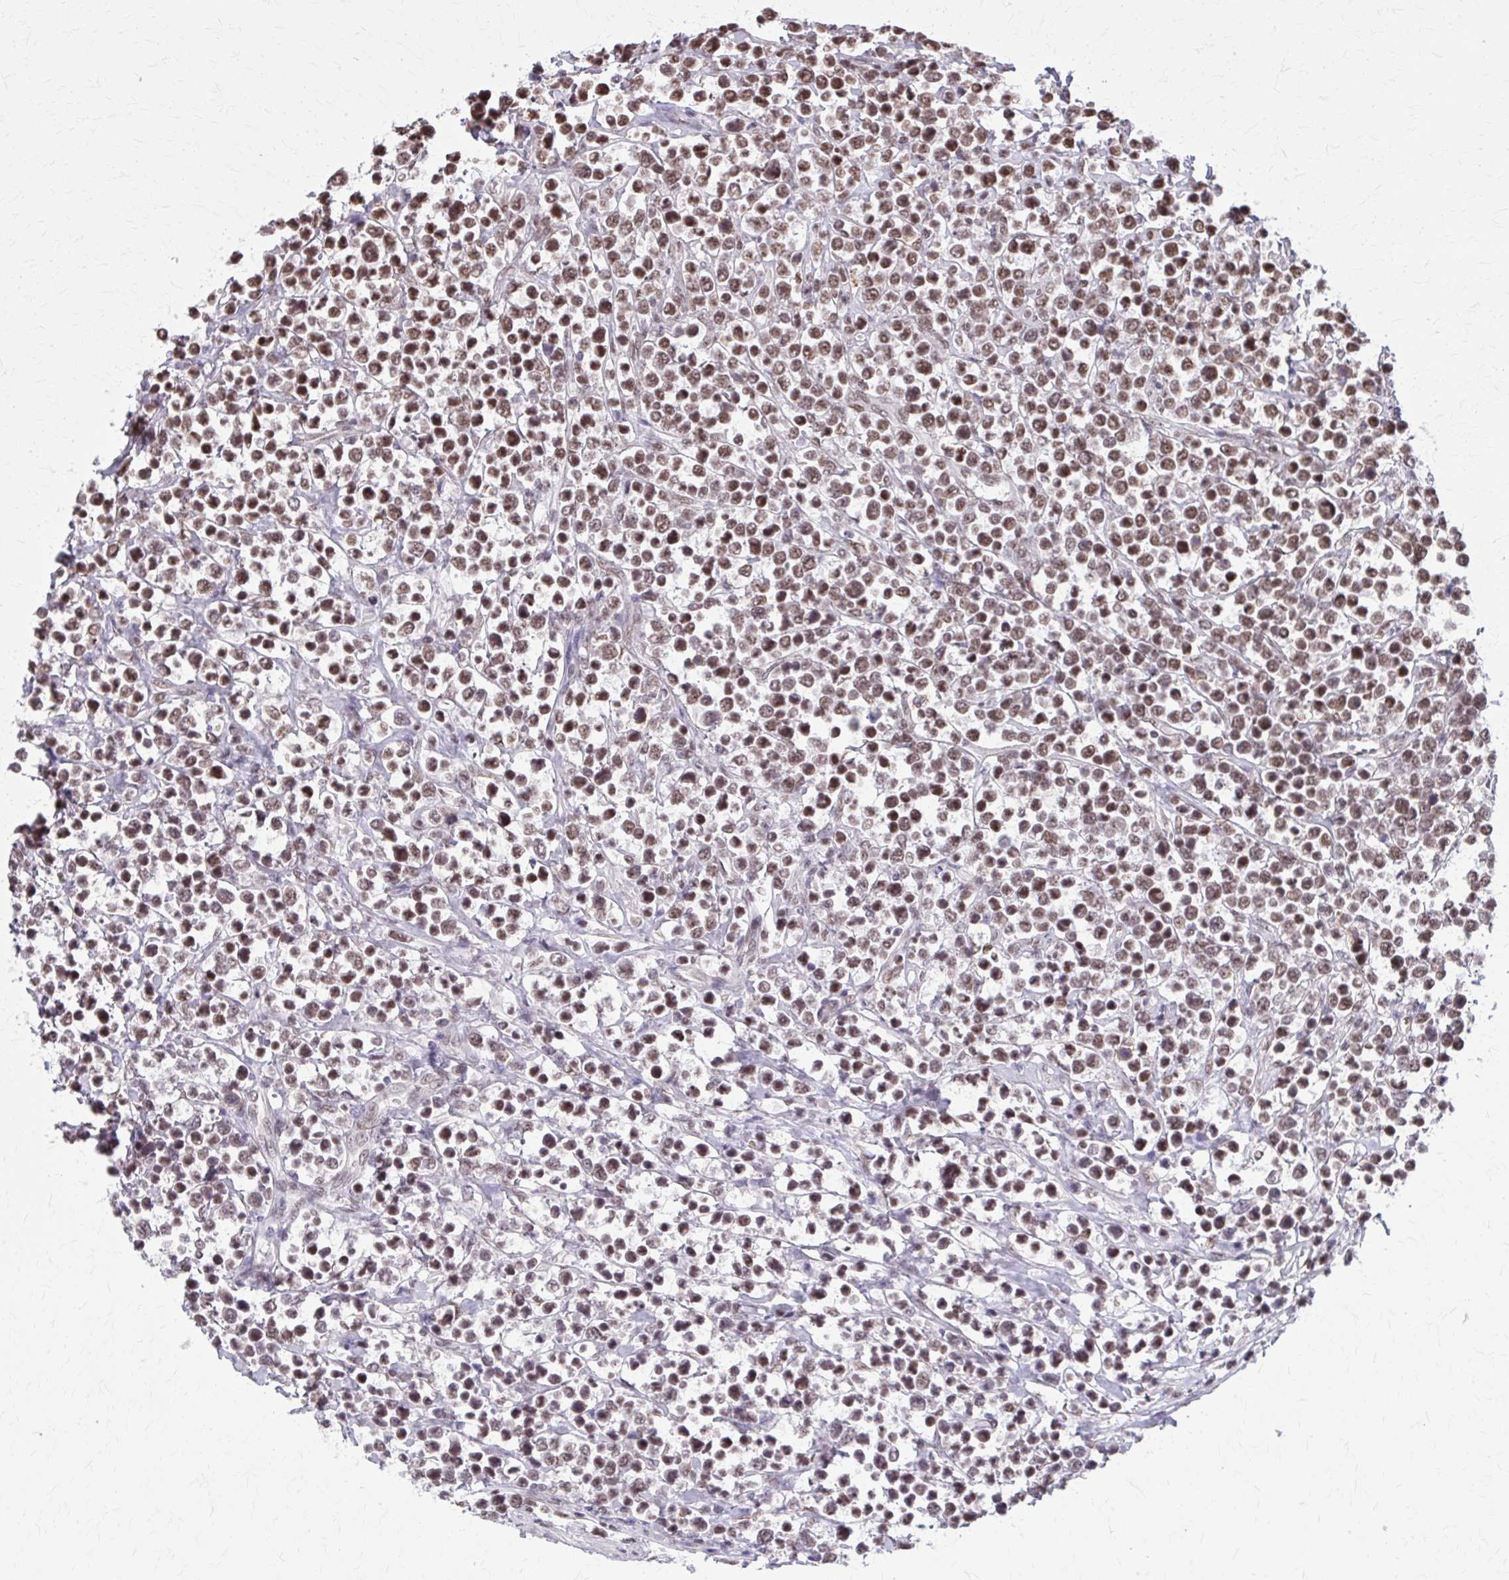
{"staining": {"intensity": "weak", "quantity": "25%-75%", "location": "nuclear"}, "tissue": "lymphoma", "cell_type": "Tumor cells", "image_type": "cancer", "snomed": [{"axis": "morphology", "description": "Malignant lymphoma, non-Hodgkin's type, High grade"}, {"axis": "topography", "description": "Soft tissue"}], "caption": "Immunohistochemical staining of lymphoma demonstrates low levels of weak nuclear positivity in about 25%-75% of tumor cells.", "gene": "TTF1", "patient": {"sex": "female", "age": 56}}